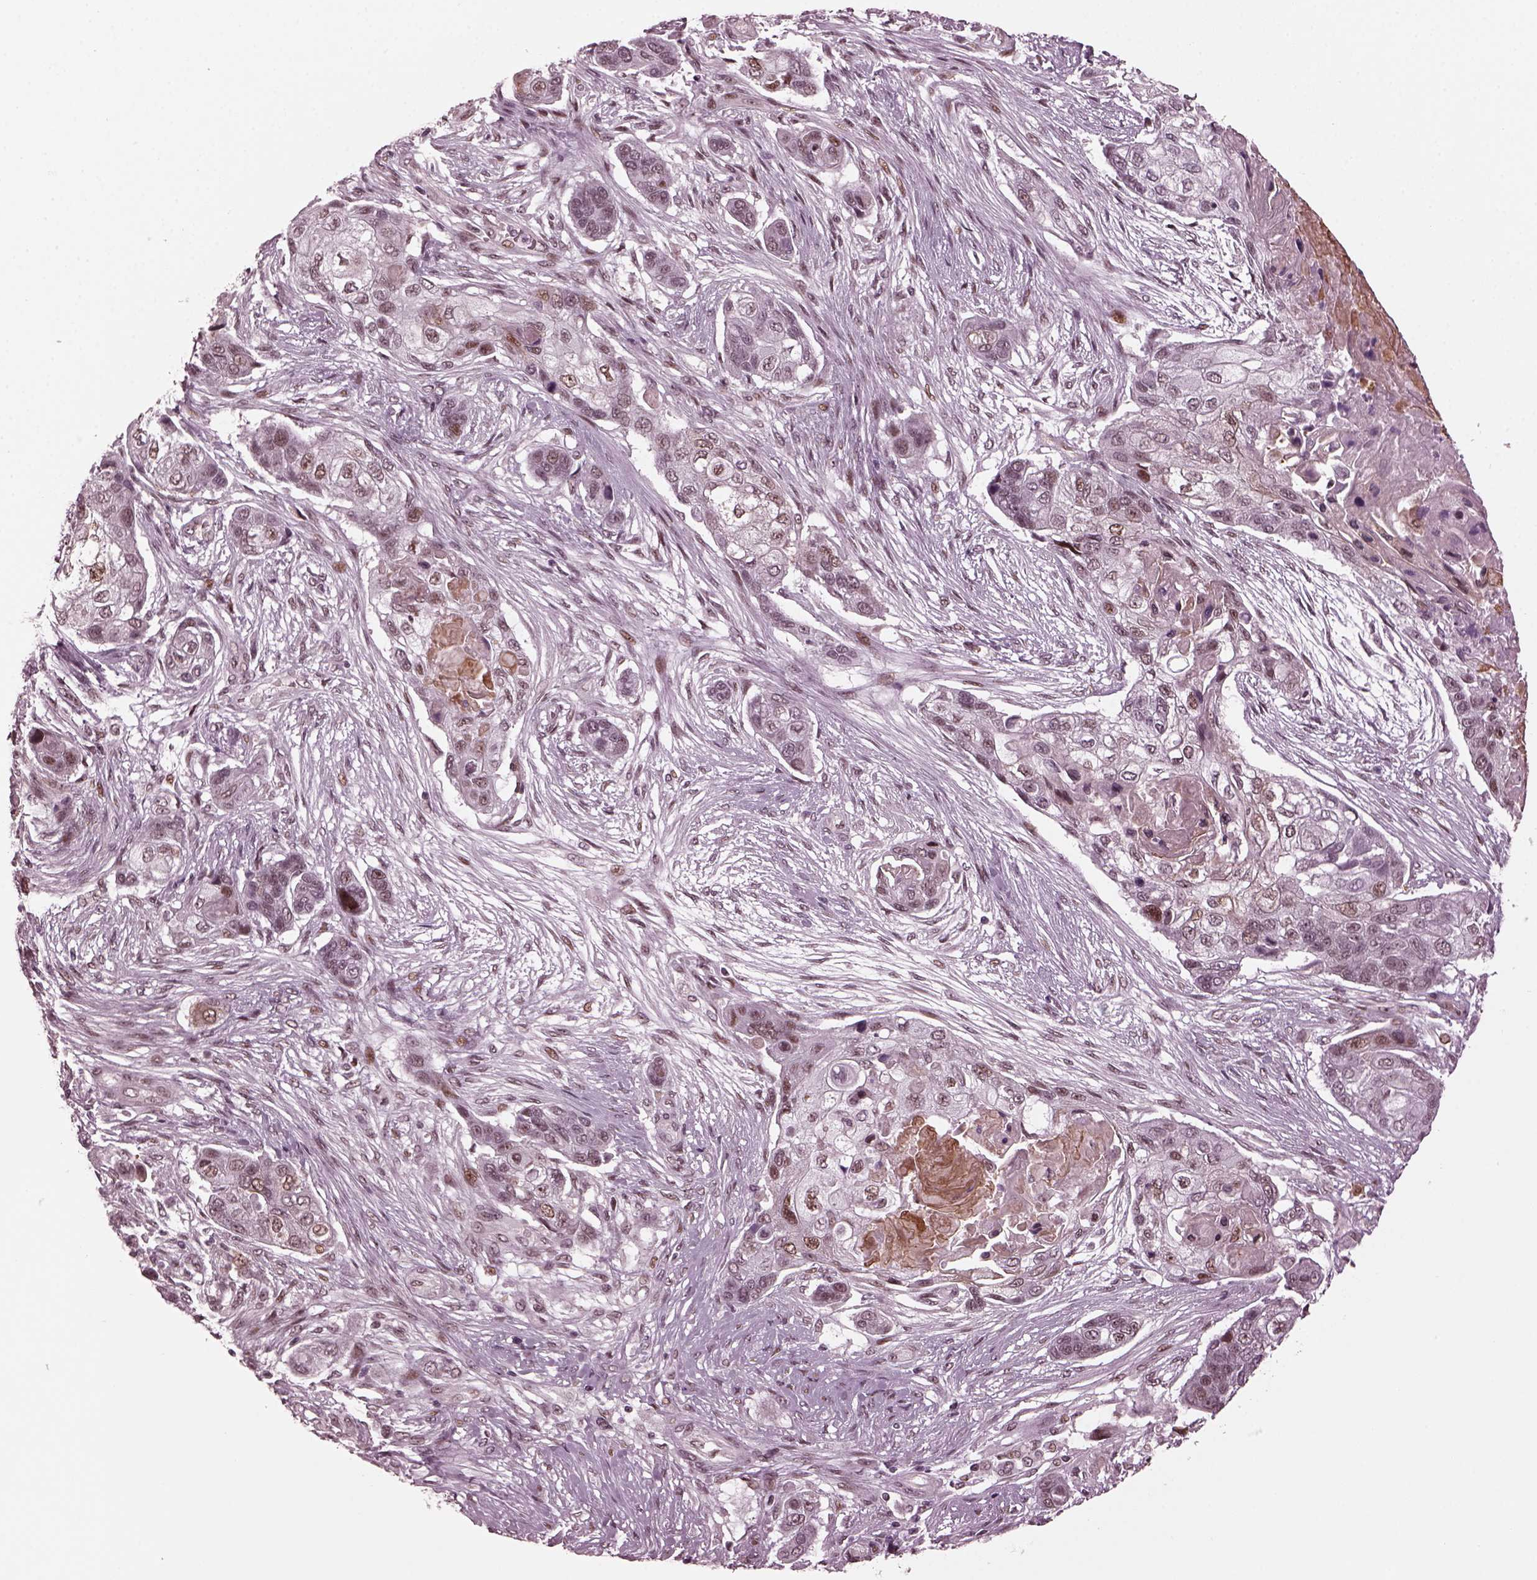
{"staining": {"intensity": "moderate", "quantity": "<25%", "location": "cytoplasmic/membranous,nuclear"}, "tissue": "lung cancer", "cell_type": "Tumor cells", "image_type": "cancer", "snomed": [{"axis": "morphology", "description": "Squamous cell carcinoma, NOS"}, {"axis": "topography", "description": "Lung"}], "caption": "An immunohistochemistry (IHC) histopathology image of tumor tissue is shown. Protein staining in brown shows moderate cytoplasmic/membranous and nuclear positivity in lung cancer (squamous cell carcinoma) within tumor cells. (DAB = brown stain, brightfield microscopy at high magnification).", "gene": "TRIB3", "patient": {"sex": "male", "age": 69}}